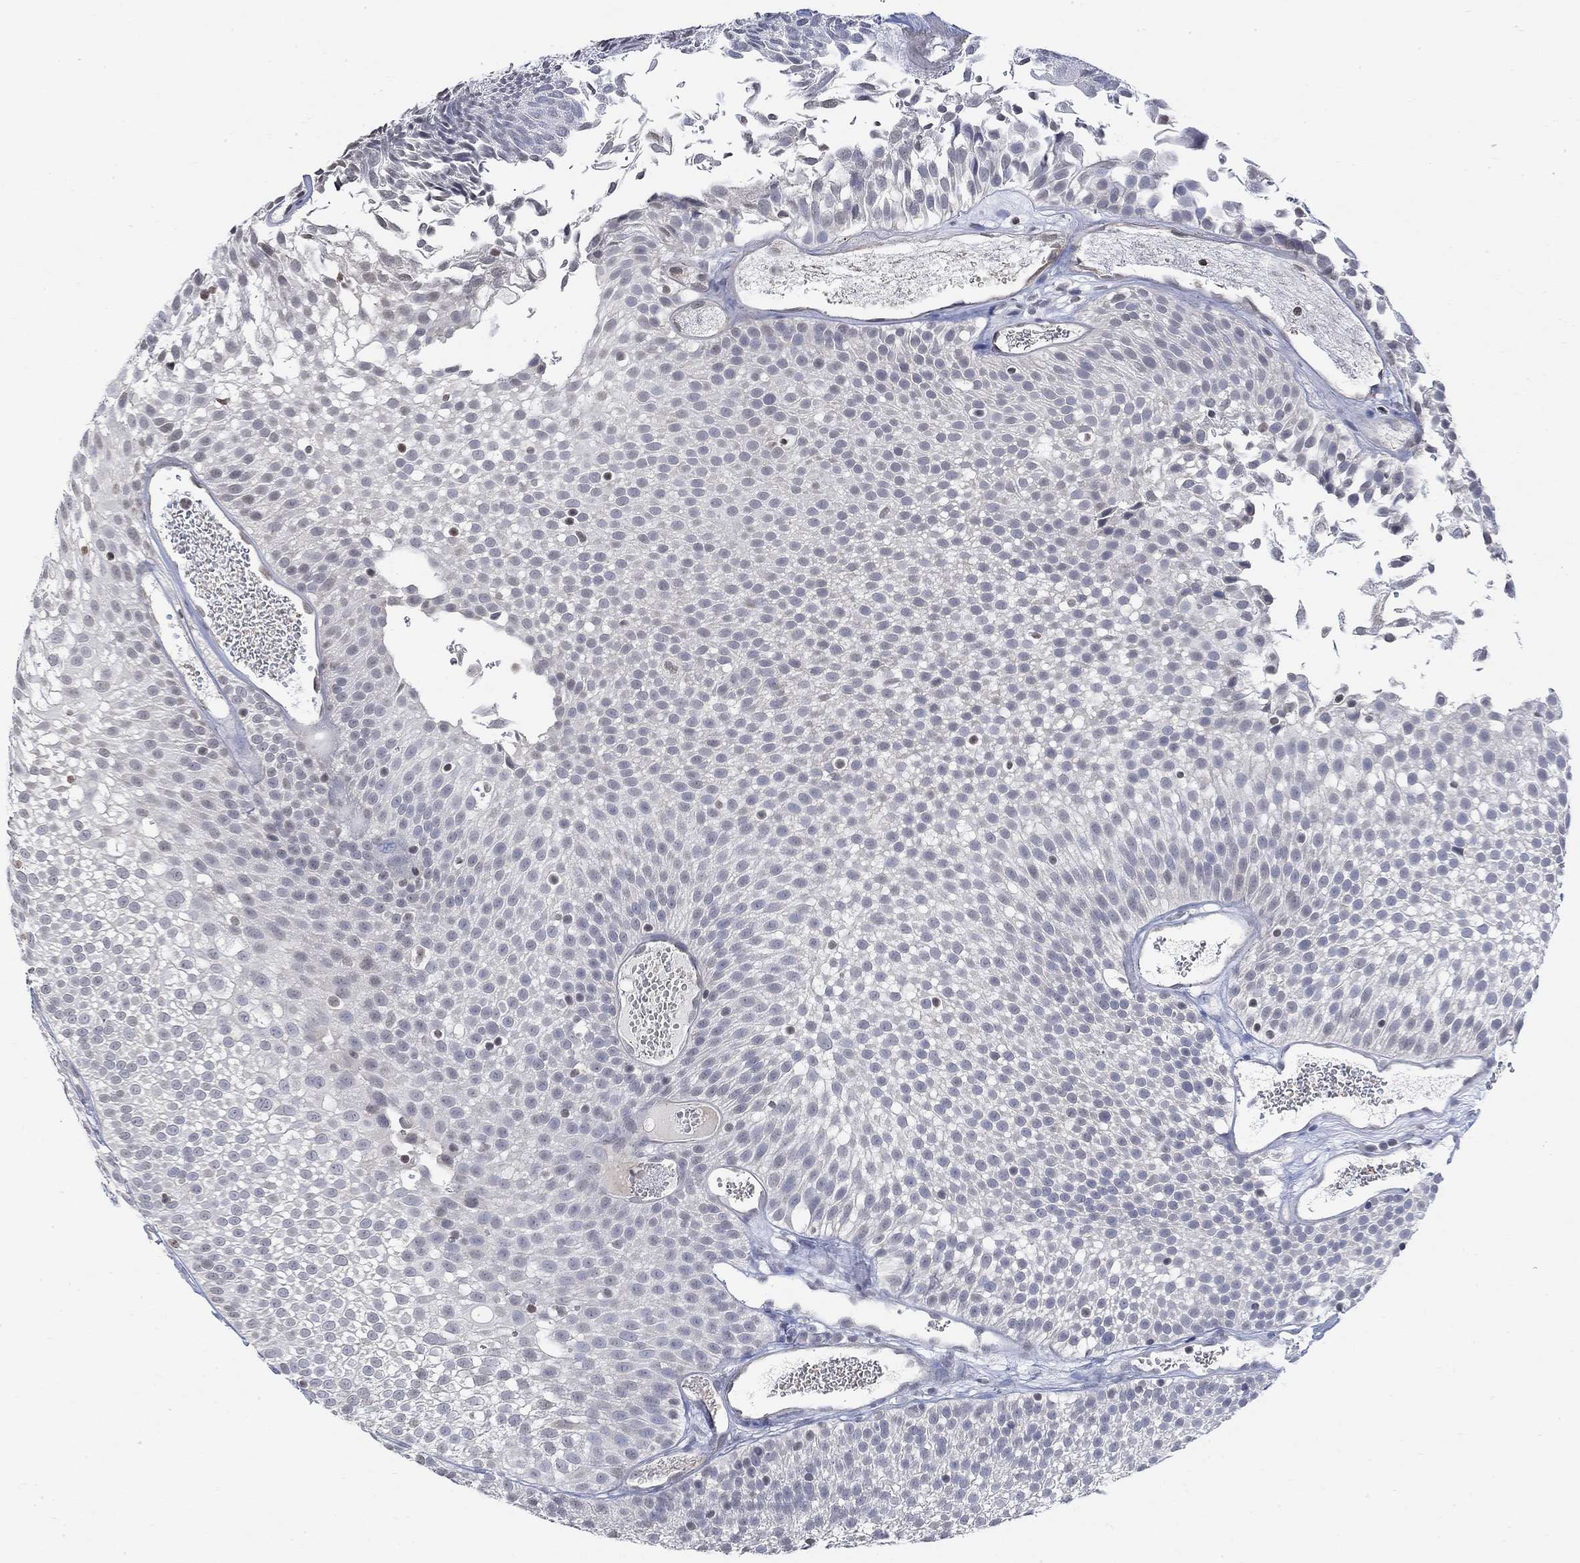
{"staining": {"intensity": "negative", "quantity": "none", "location": "none"}, "tissue": "urothelial cancer", "cell_type": "Tumor cells", "image_type": "cancer", "snomed": [{"axis": "morphology", "description": "Urothelial carcinoma, Low grade"}, {"axis": "topography", "description": "Urinary bladder"}], "caption": "The image demonstrates no staining of tumor cells in urothelial cancer.", "gene": "TMEM255A", "patient": {"sex": "male", "age": 52}}